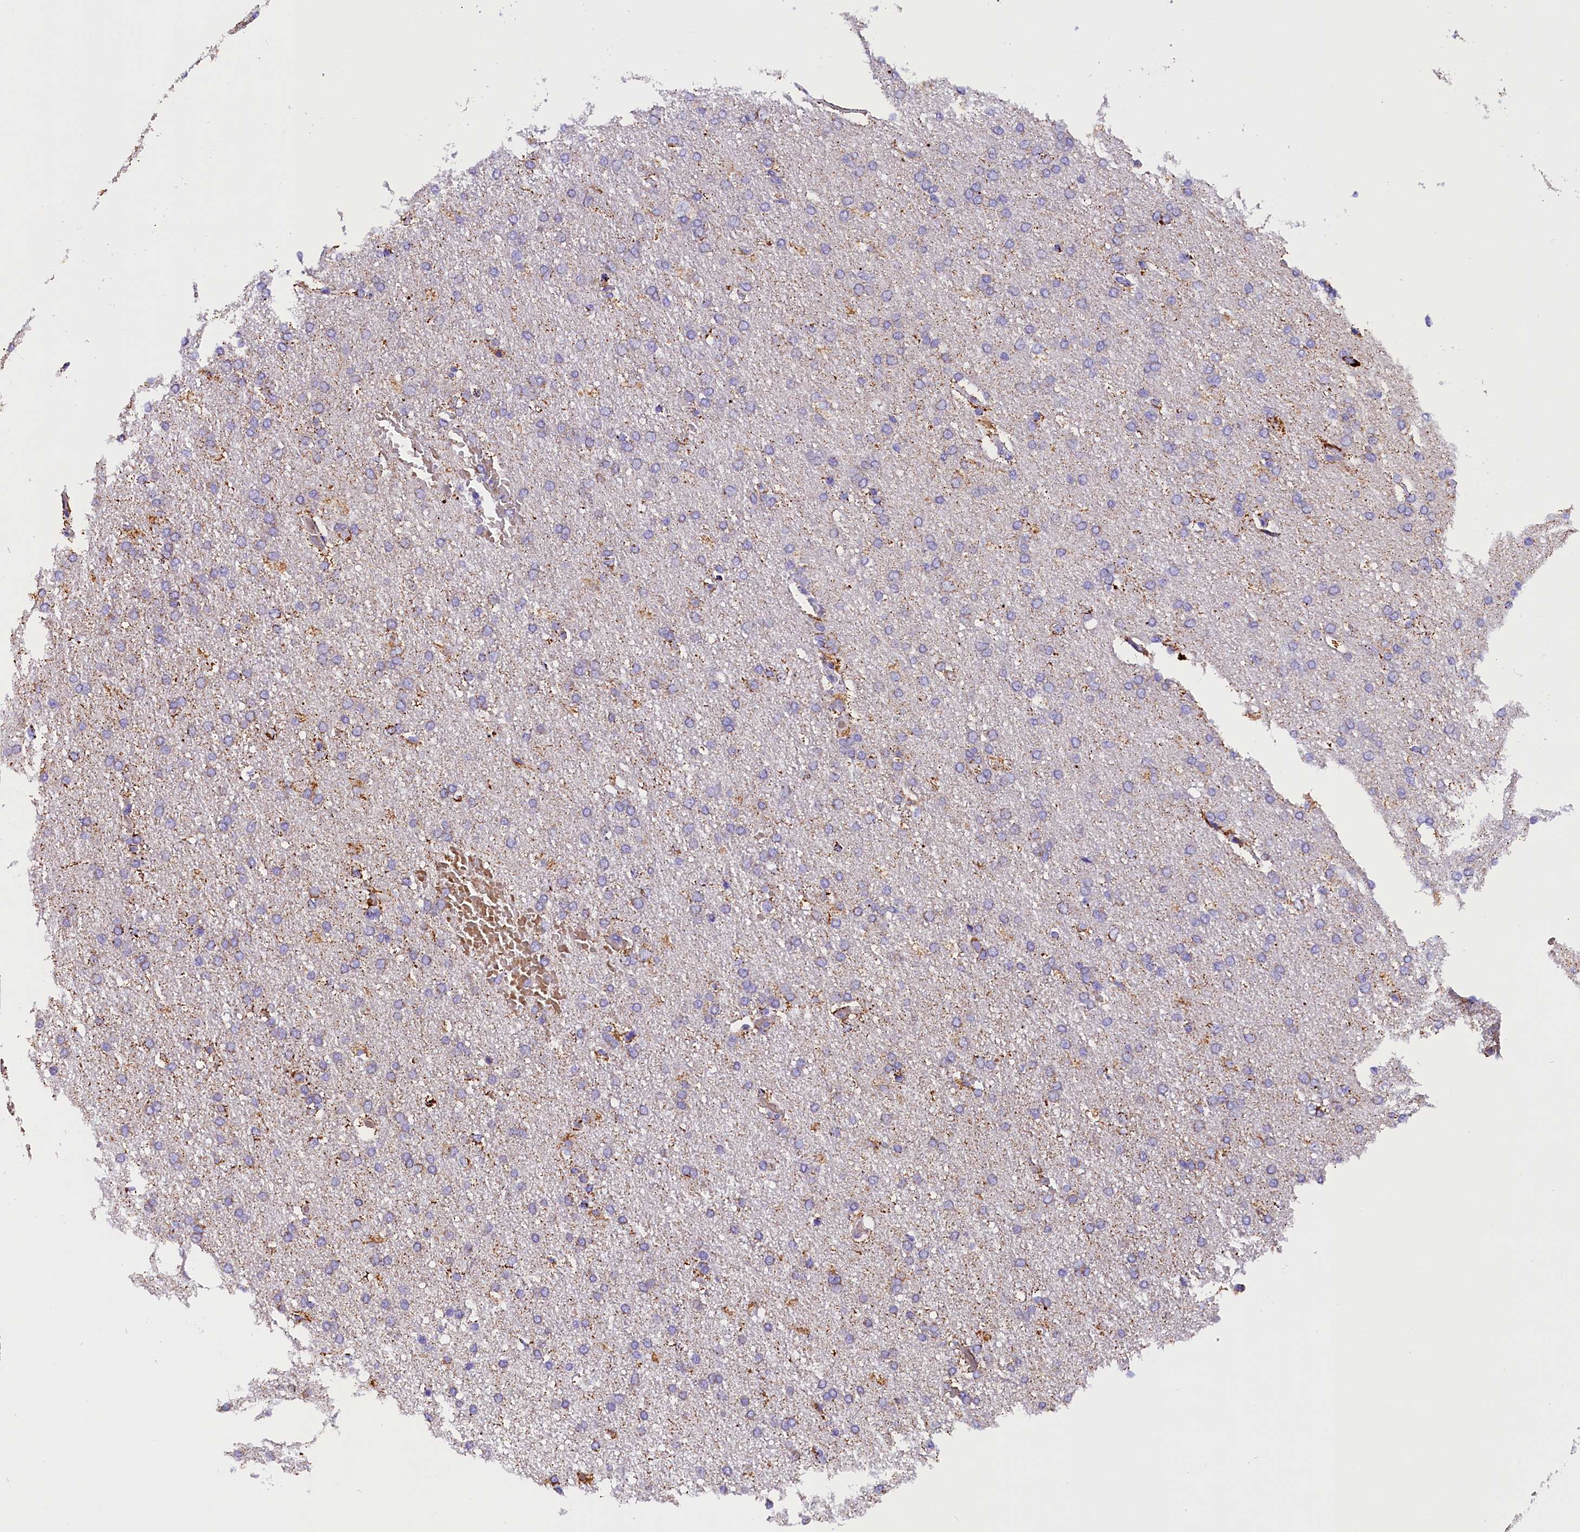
{"staining": {"intensity": "weak", "quantity": "25%-75%", "location": "cytoplasmic/membranous"}, "tissue": "glioma", "cell_type": "Tumor cells", "image_type": "cancer", "snomed": [{"axis": "morphology", "description": "Glioma, malignant, High grade"}, {"axis": "topography", "description": "Brain"}], "caption": "Protein analysis of glioma tissue reveals weak cytoplasmic/membranous expression in approximately 25%-75% of tumor cells.", "gene": "ABAT", "patient": {"sex": "male", "age": 72}}